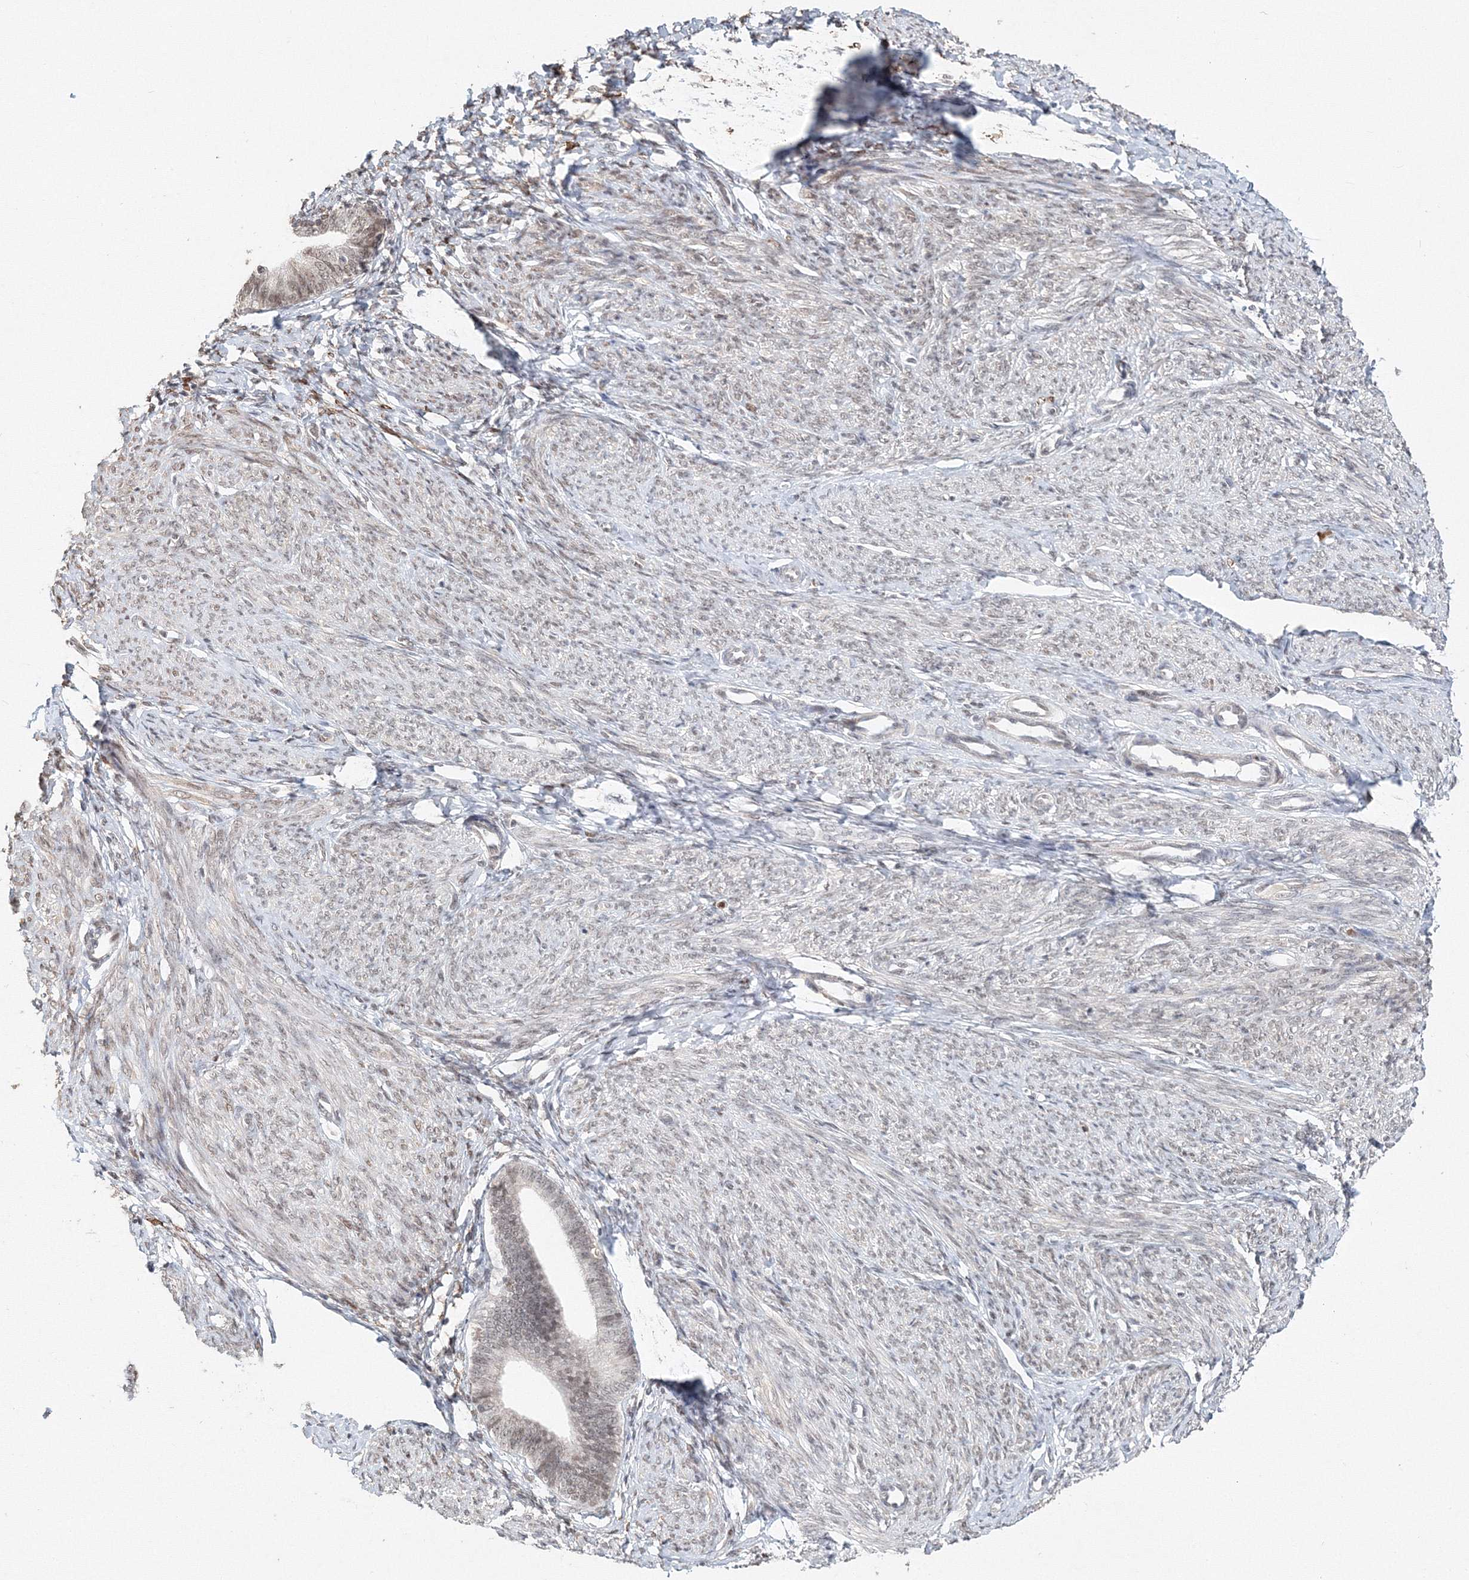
{"staining": {"intensity": "weak", "quantity": "25%-75%", "location": "nuclear"}, "tissue": "endometrium", "cell_type": "Cells in endometrial stroma", "image_type": "normal", "snomed": [{"axis": "morphology", "description": "Normal tissue, NOS"}, {"axis": "topography", "description": "Endometrium"}], "caption": "Approximately 25%-75% of cells in endometrial stroma in benign human endometrium exhibit weak nuclear protein staining as visualized by brown immunohistochemical staining.", "gene": "IWS1", "patient": {"sex": "female", "age": 72}}